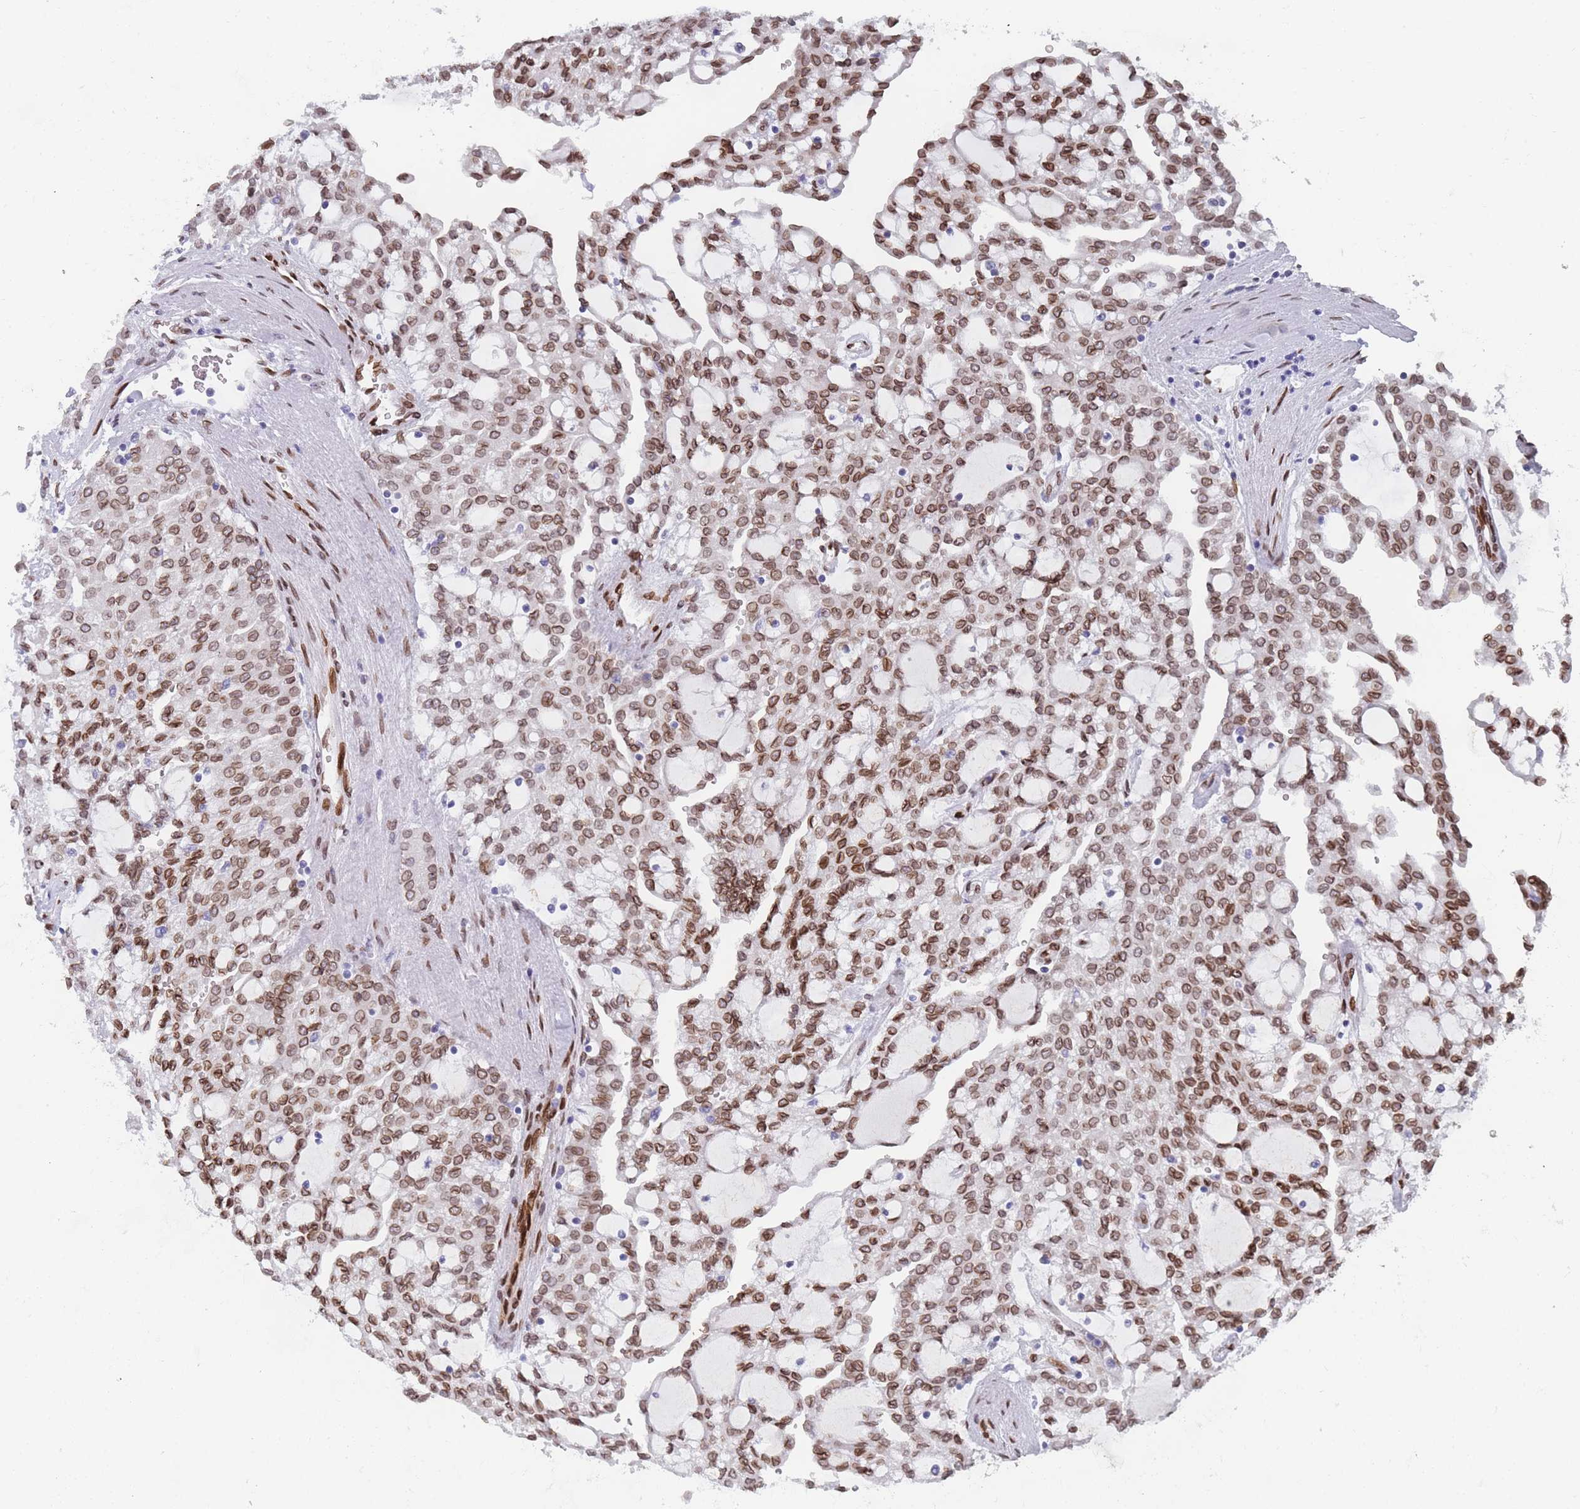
{"staining": {"intensity": "strong", "quantity": ">75%", "location": "cytoplasmic/membranous,nuclear"}, "tissue": "renal cancer", "cell_type": "Tumor cells", "image_type": "cancer", "snomed": [{"axis": "morphology", "description": "Adenocarcinoma, NOS"}, {"axis": "topography", "description": "Kidney"}], "caption": "Immunohistochemical staining of adenocarcinoma (renal) displays strong cytoplasmic/membranous and nuclear protein positivity in about >75% of tumor cells. The protein of interest is stained brown, and the nuclei are stained in blue (DAB IHC with brightfield microscopy, high magnification).", "gene": "ZBTB1", "patient": {"sex": "male", "age": 63}}